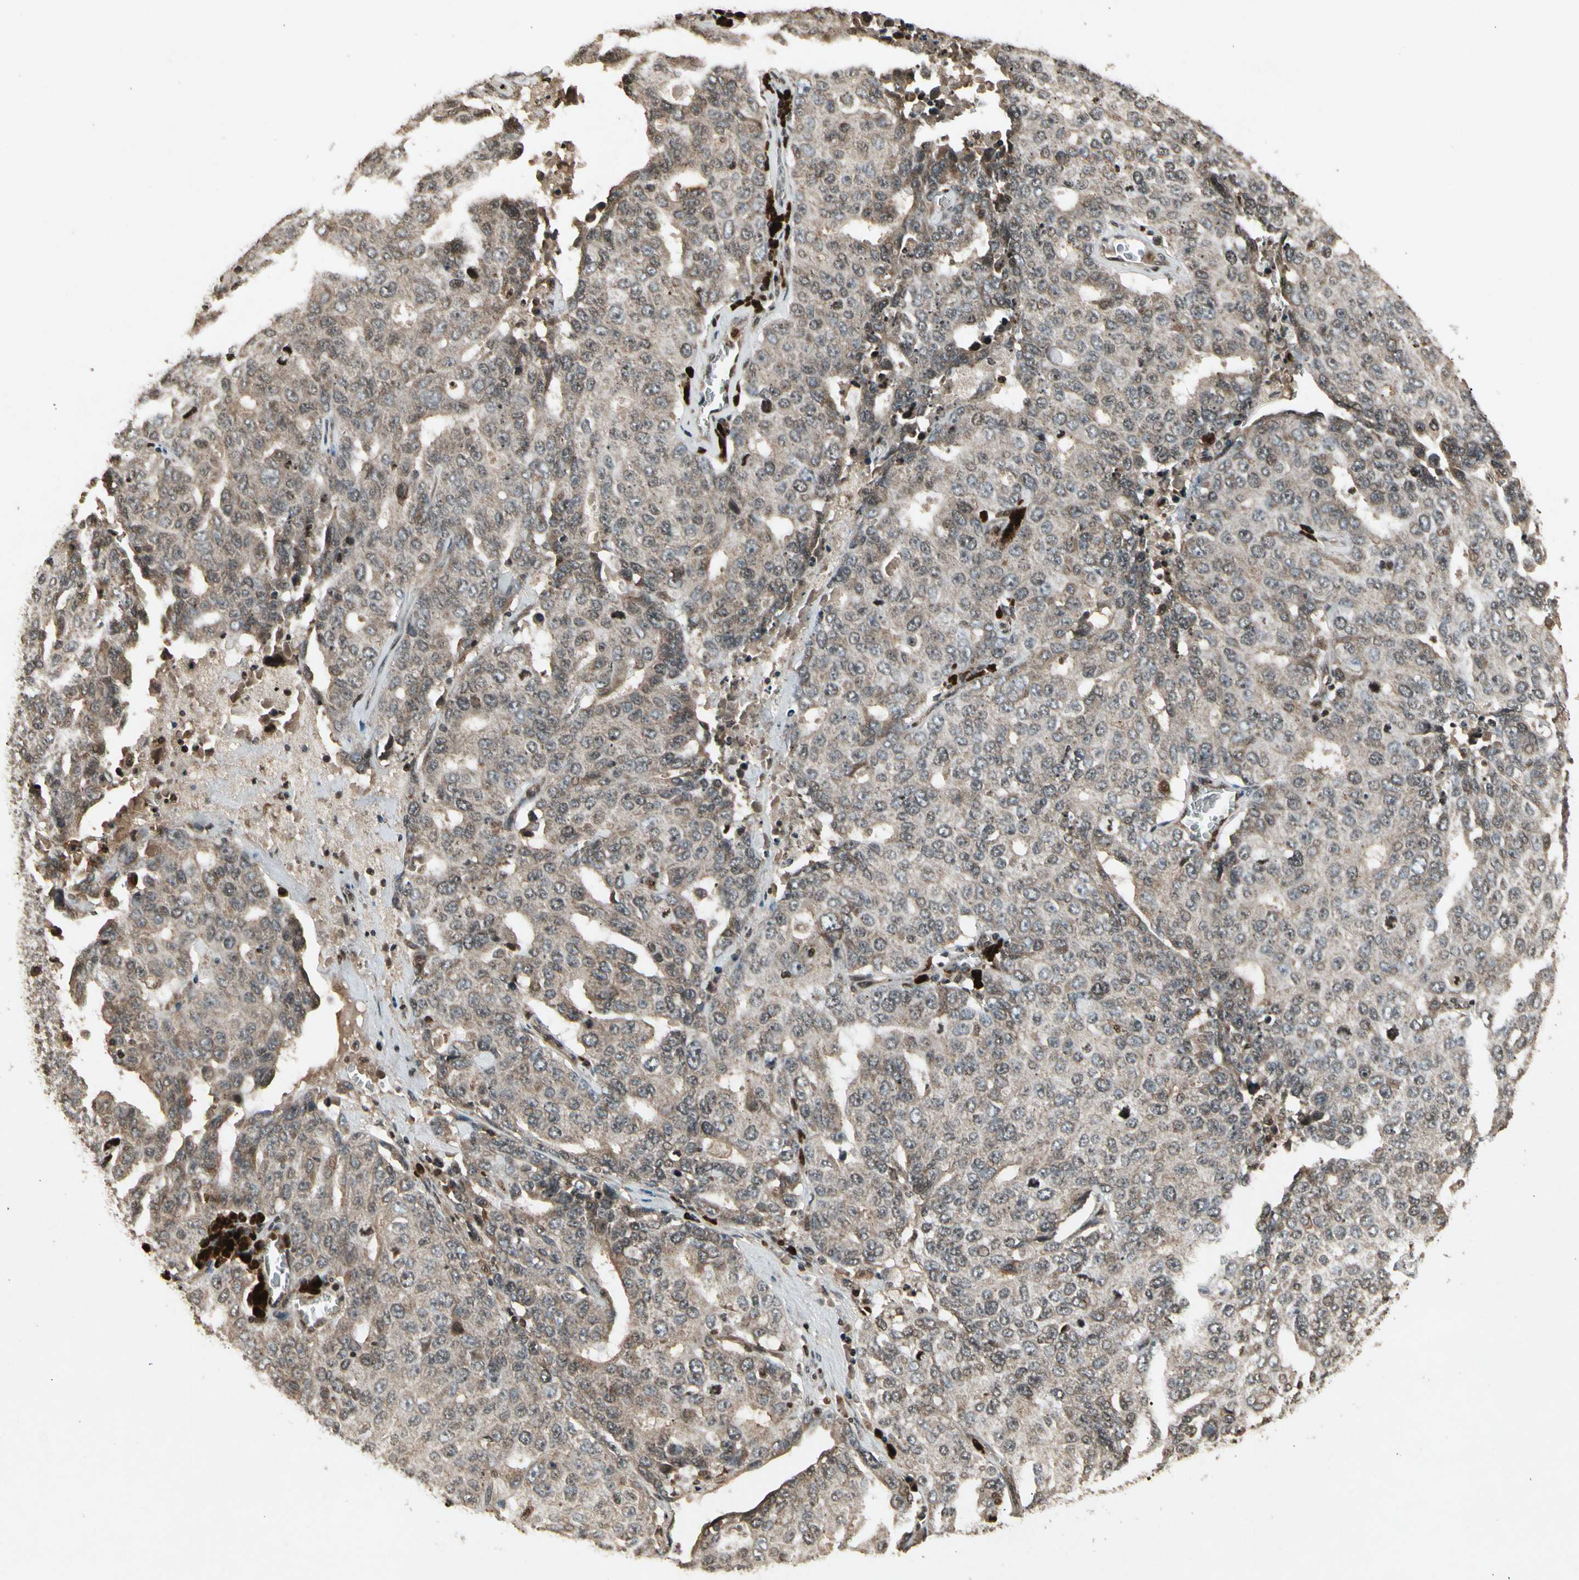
{"staining": {"intensity": "moderate", "quantity": ">75%", "location": "cytoplasmic/membranous"}, "tissue": "ovarian cancer", "cell_type": "Tumor cells", "image_type": "cancer", "snomed": [{"axis": "morphology", "description": "Carcinoma, endometroid"}, {"axis": "topography", "description": "Ovary"}], "caption": "Tumor cells show medium levels of moderate cytoplasmic/membranous expression in about >75% of cells in human ovarian endometroid carcinoma.", "gene": "GLRX", "patient": {"sex": "female", "age": 62}}